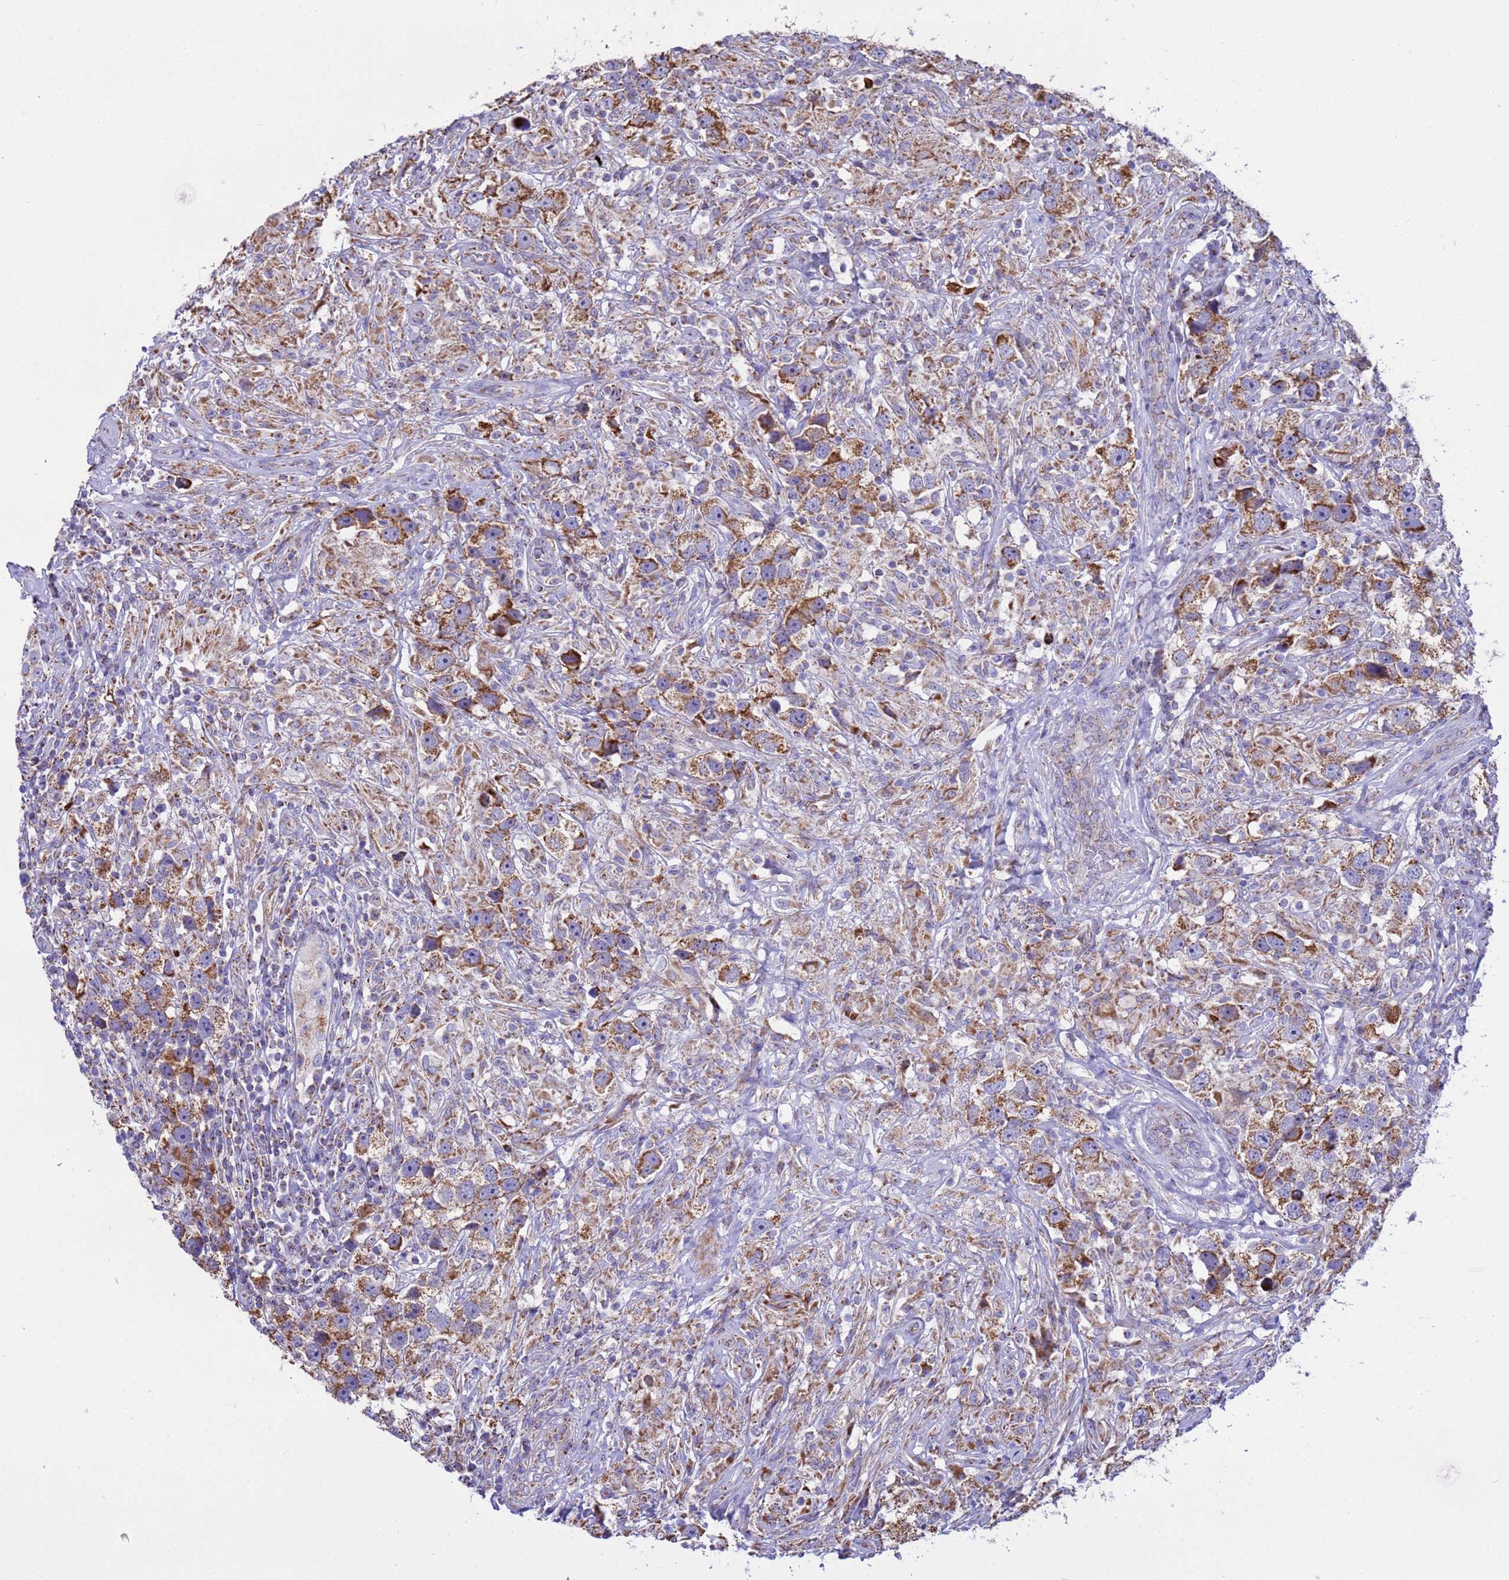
{"staining": {"intensity": "strong", "quantity": "25%-75%", "location": "cytoplasmic/membranous"}, "tissue": "testis cancer", "cell_type": "Tumor cells", "image_type": "cancer", "snomed": [{"axis": "morphology", "description": "Seminoma, NOS"}, {"axis": "topography", "description": "Testis"}], "caption": "Protein staining of testis cancer tissue reveals strong cytoplasmic/membranous expression in approximately 25%-75% of tumor cells.", "gene": "RNF165", "patient": {"sex": "male", "age": 49}}